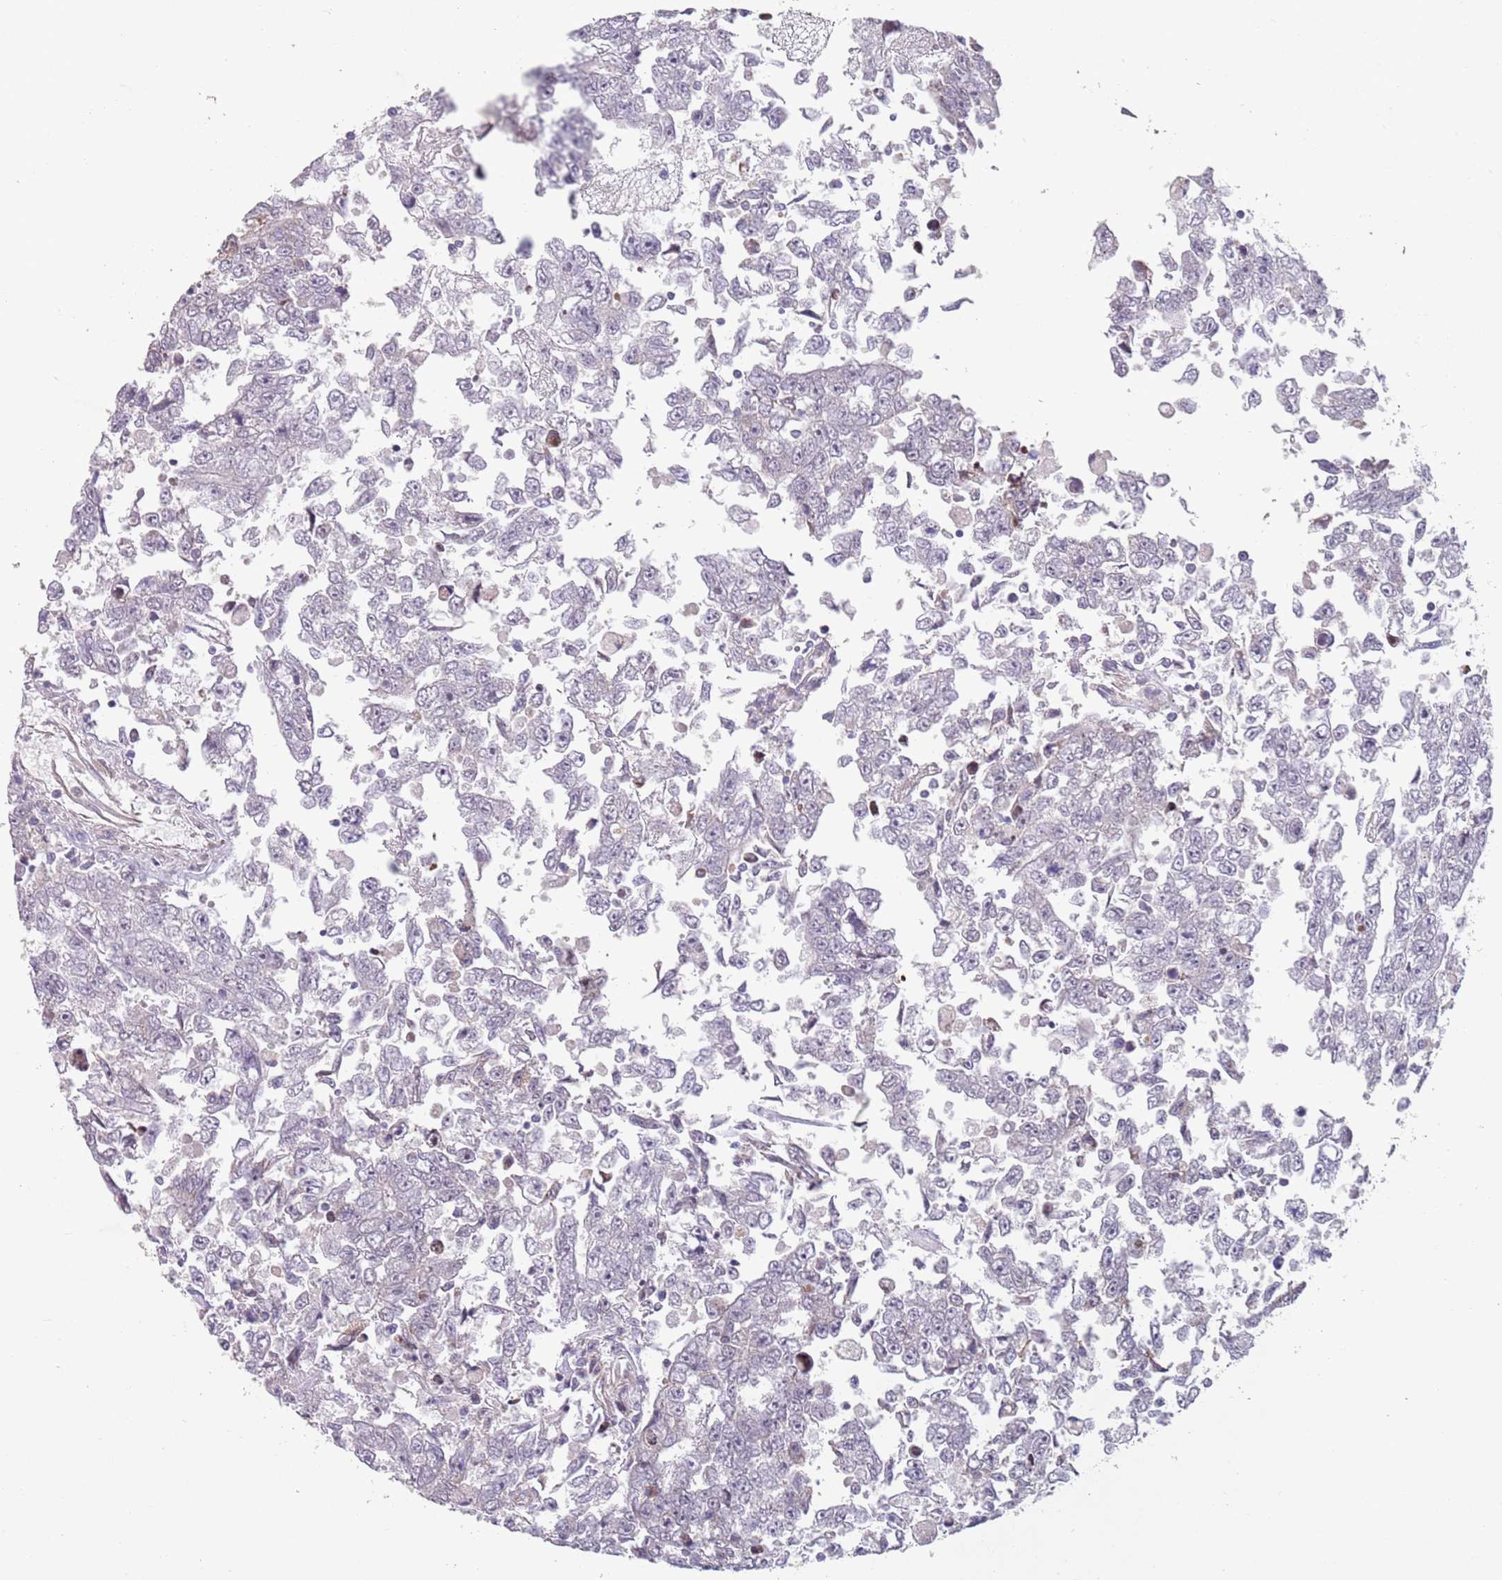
{"staining": {"intensity": "negative", "quantity": "none", "location": "none"}, "tissue": "testis cancer", "cell_type": "Tumor cells", "image_type": "cancer", "snomed": [{"axis": "morphology", "description": "Carcinoma, Embryonal, NOS"}, {"axis": "topography", "description": "Testis"}], "caption": "Embryonal carcinoma (testis) stained for a protein using immunohistochemistry (IHC) demonstrates no positivity tumor cells.", "gene": "CHD9", "patient": {"sex": "male", "age": 25}}